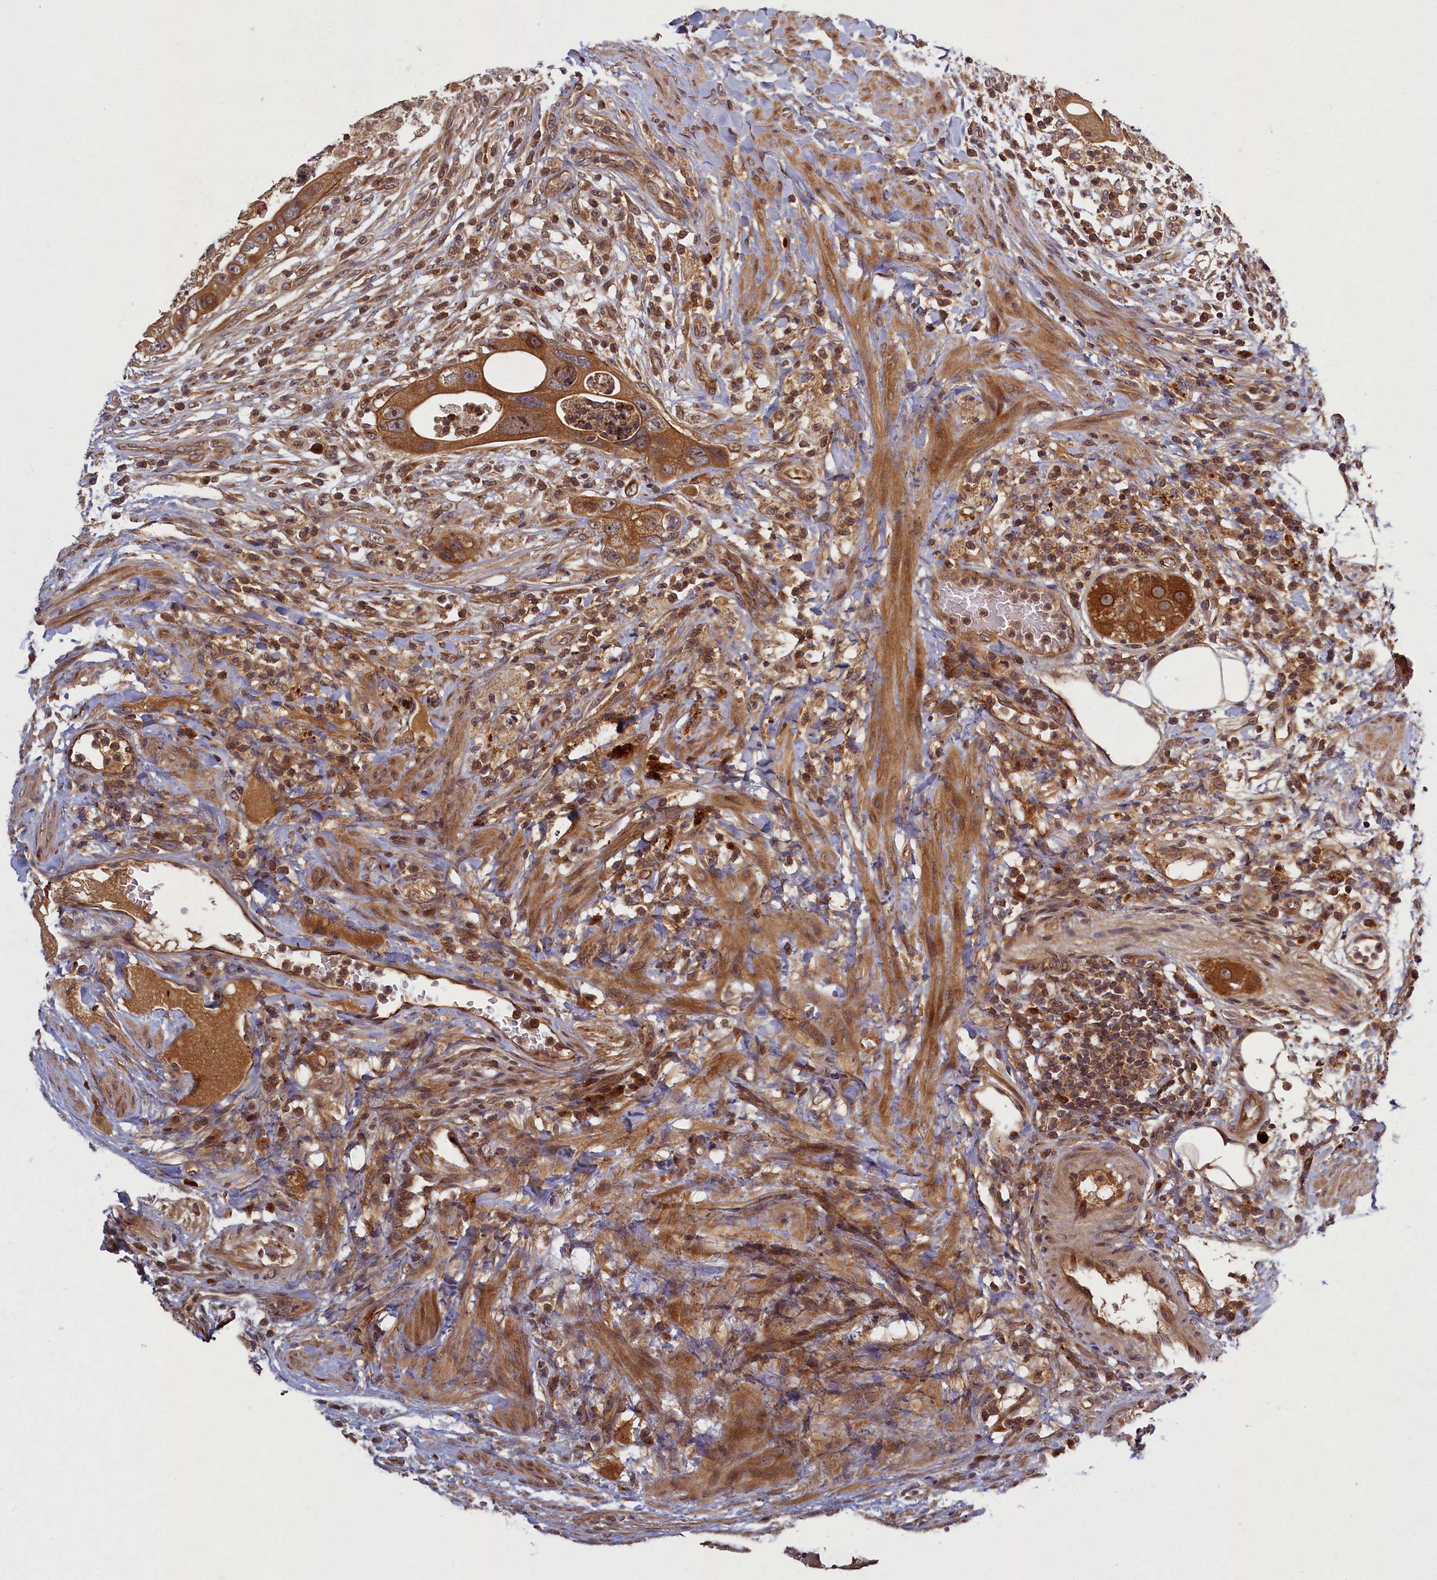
{"staining": {"intensity": "moderate", "quantity": ">75%", "location": "cytoplasmic/membranous,nuclear"}, "tissue": "colorectal cancer", "cell_type": "Tumor cells", "image_type": "cancer", "snomed": [{"axis": "morphology", "description": "Adenocarcinoma, NOS"}, {"axis": "topography", "description": "Rectum"}], "caption": "Approximately >75% of tumor cells in human colorectal cancer show moderate cytoplasmic/membranous and nuclear protein expression as visualized by brown immunohistochemical staining.", "gene": "BICD1", "patient": {"sex": "male", "age": 59}}